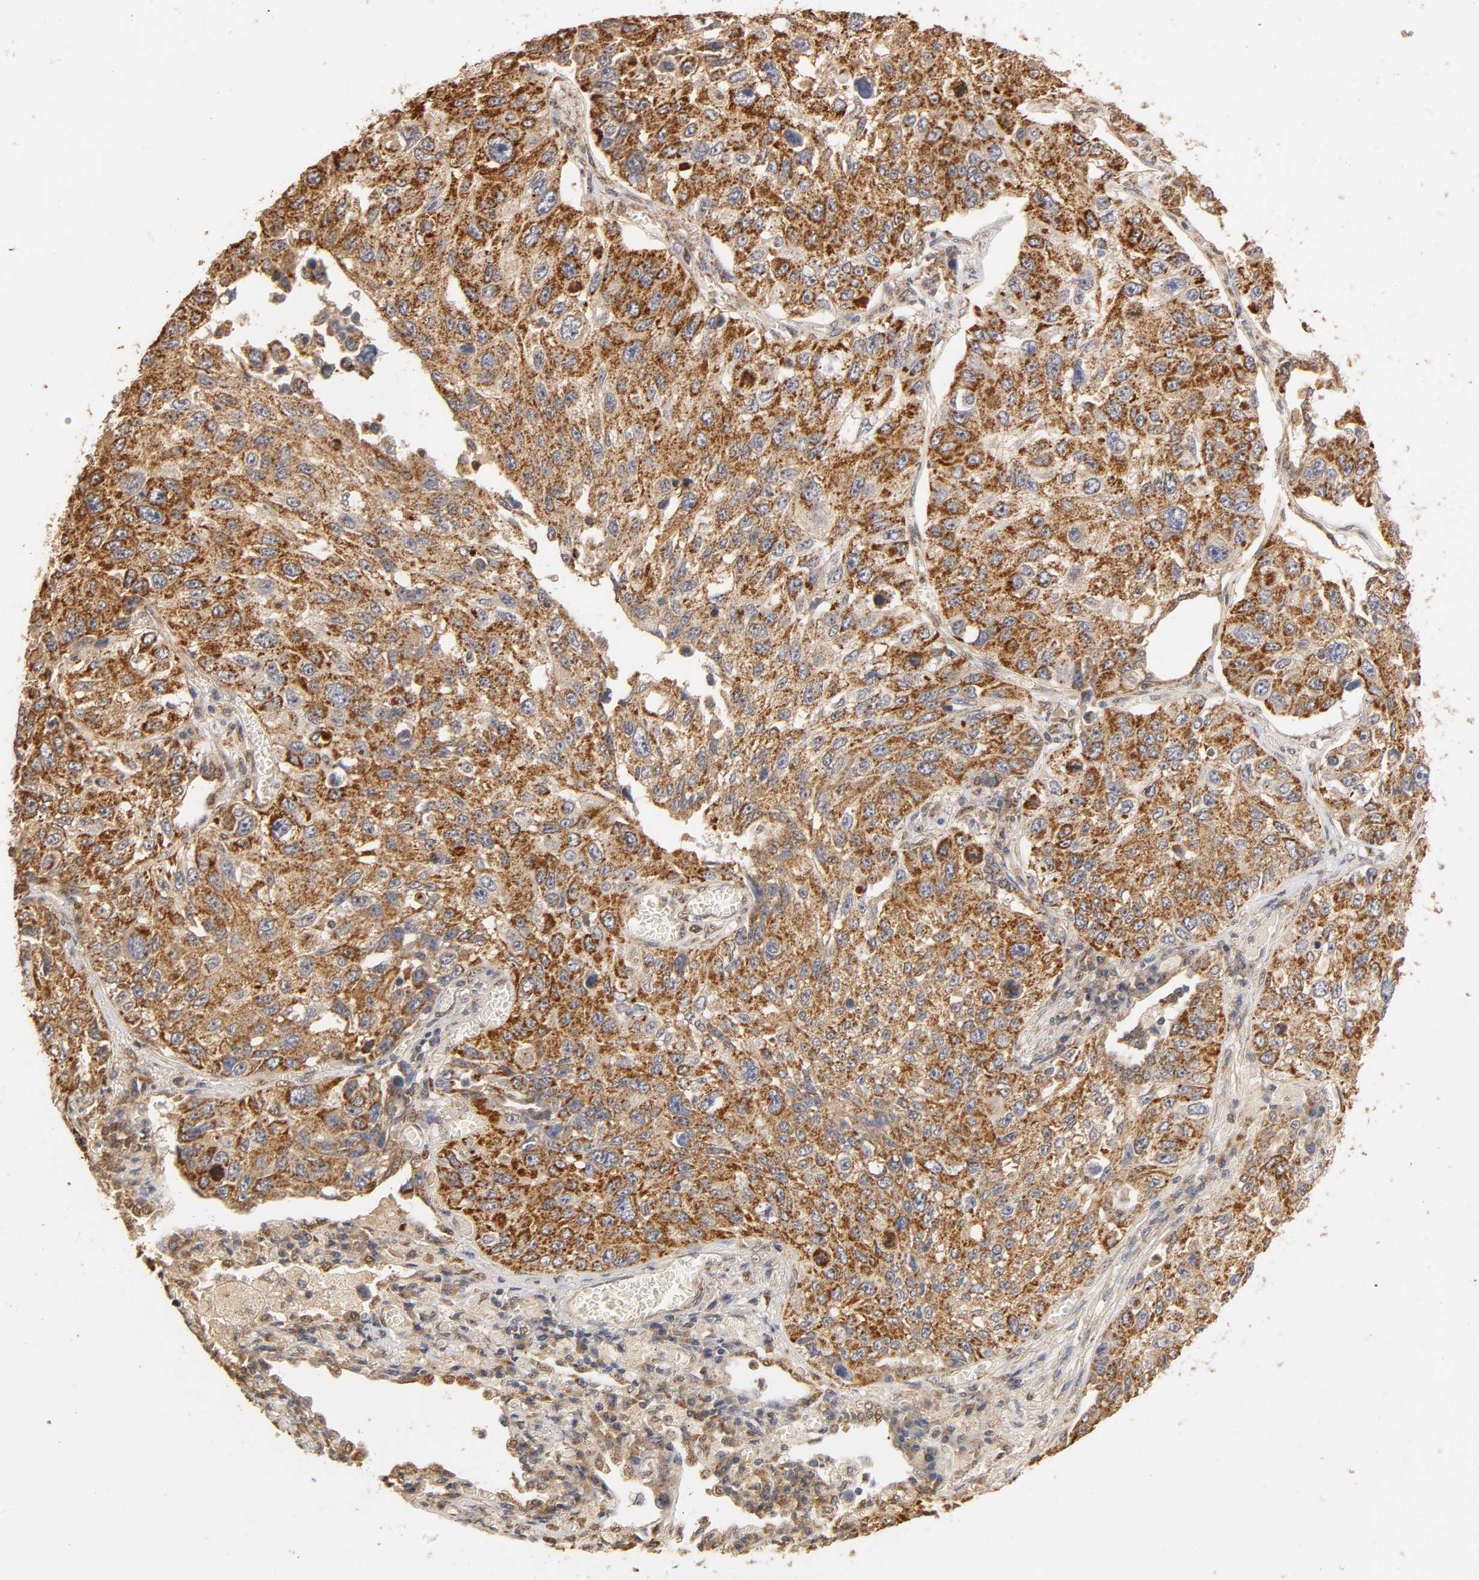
{"staining": {"intensity": "strong", "quantity": ">75%", "location": "cytoplasmic/membranous"}, "tissue": "lung cancer", "cell_type": "Tumor cells", "image_type": "cancer", "snomed": [{"axis": "morphology", "description": "Squamous cell carcinoma, NOS"}, {"axis": "topography", "description": "Lung"}], "caption": "The micrograph demonstrates staining of squamous cell carcinoma (lung), revealing strong cytoplasmic/membranous protein positivity (brown color) within tumor cells.", "gene": "PKN1", "patient": {"sex": "male", "age": 71}}